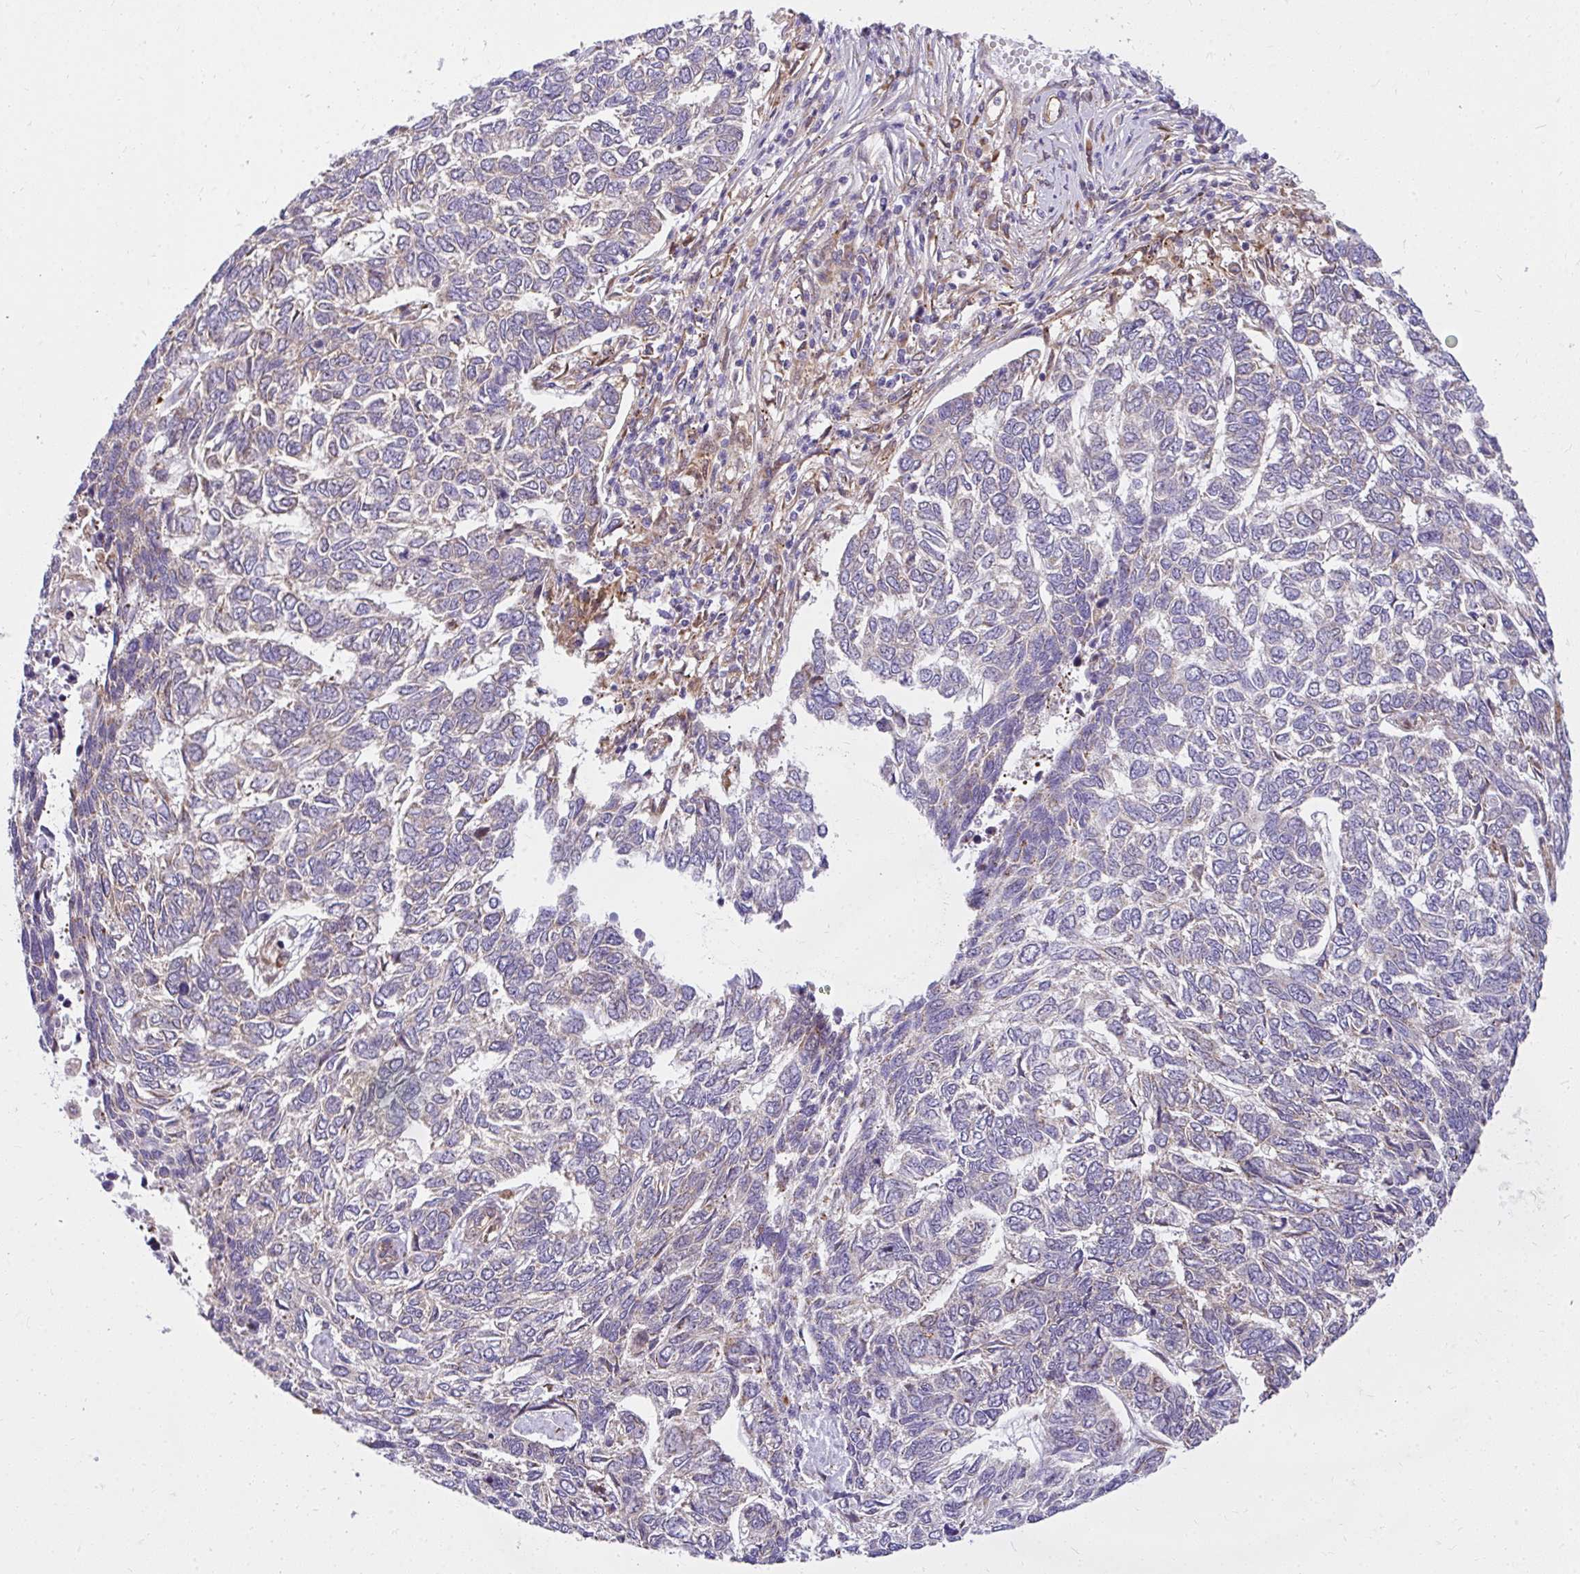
{"staining": {"intensity": "negative", "quantity": "none", "location": "none"}, "tissue": "skin cancer", "cell_type": "Tumor cells", "image_type": "cancer", "snomed": [{"axis": "morphology", "description": "Basal cell carcinoma"}, {"axis": "topography", "description": "Skin"}], "caption": "Immunohistochemistry histopathology image of skin basal cell carcinoma stained for a protein (brown), which demonstrates no positivity in tumor cells. (Stains: DAB IHC with hematoxylin counter stain, Microscopy: brightfield microscopy at high magnification).", "gene": "RSKR", "patient": {"sex": "female", "age": 65}}